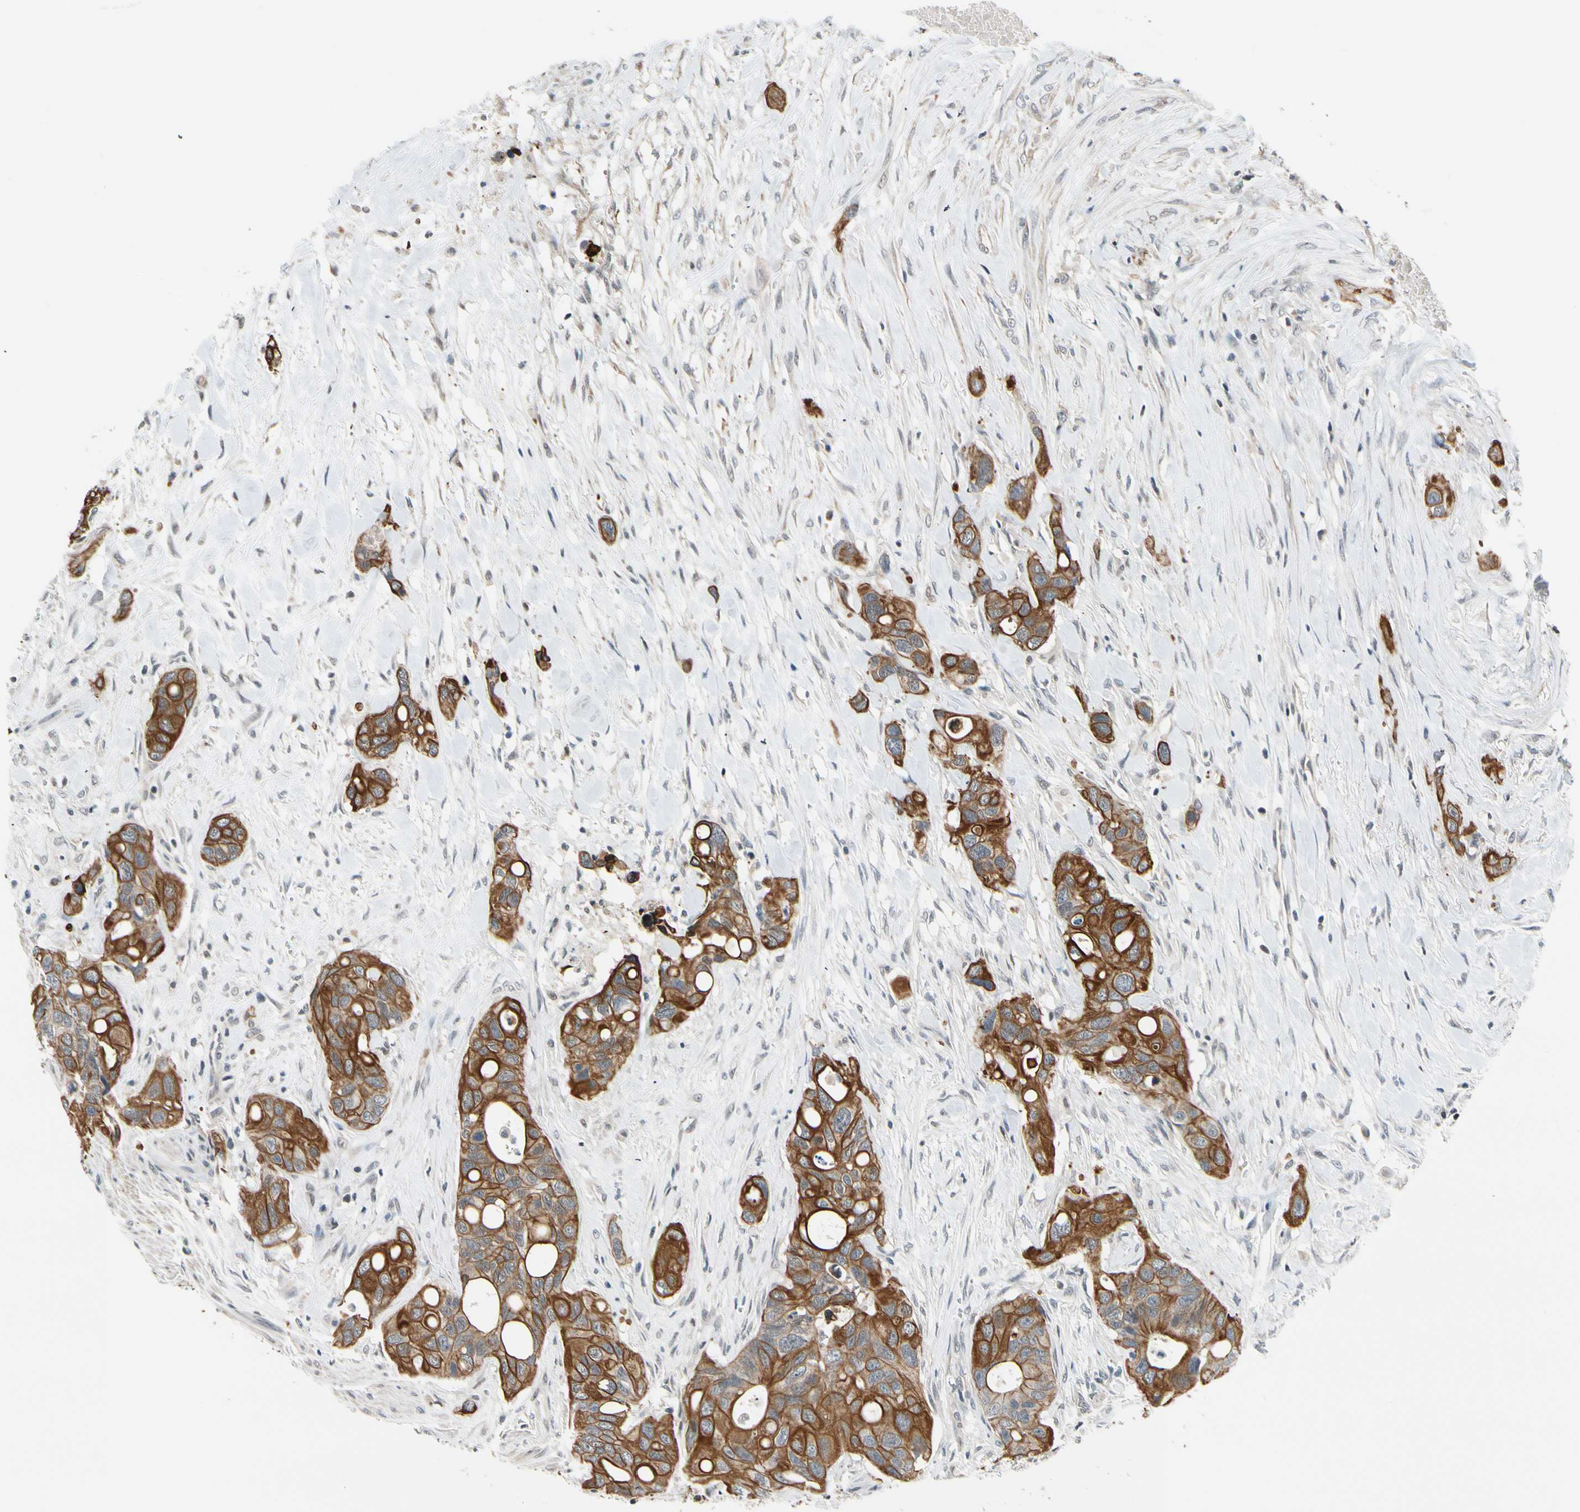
{"staining": {"intensity": "strong", "quantity": ">75%", "location": "cytoplasmic/membranous"}, "tissue": "colorectal cancer", "cell_type": "Tumor cells", "image_type": "cancer", "snomed": [{"axis": "morphology", "description": "Adenocarcinoma, NOS"}, {"axis": "topography", "description": "Colon"}], "caption": "Immunohistochemistry micrograph of neoplastic tissue: adenocarcinoma (colorectal) stained using immunohistochemistry (IHC) demonstrates high levels of strong protein expression localized specifically in the cytoplasmic/membranous of tumor cells, appearing as a cytoplasmic/membranous brown color.", "gene": "TAF12", "patient": {"sex": "female", "age": 57}}